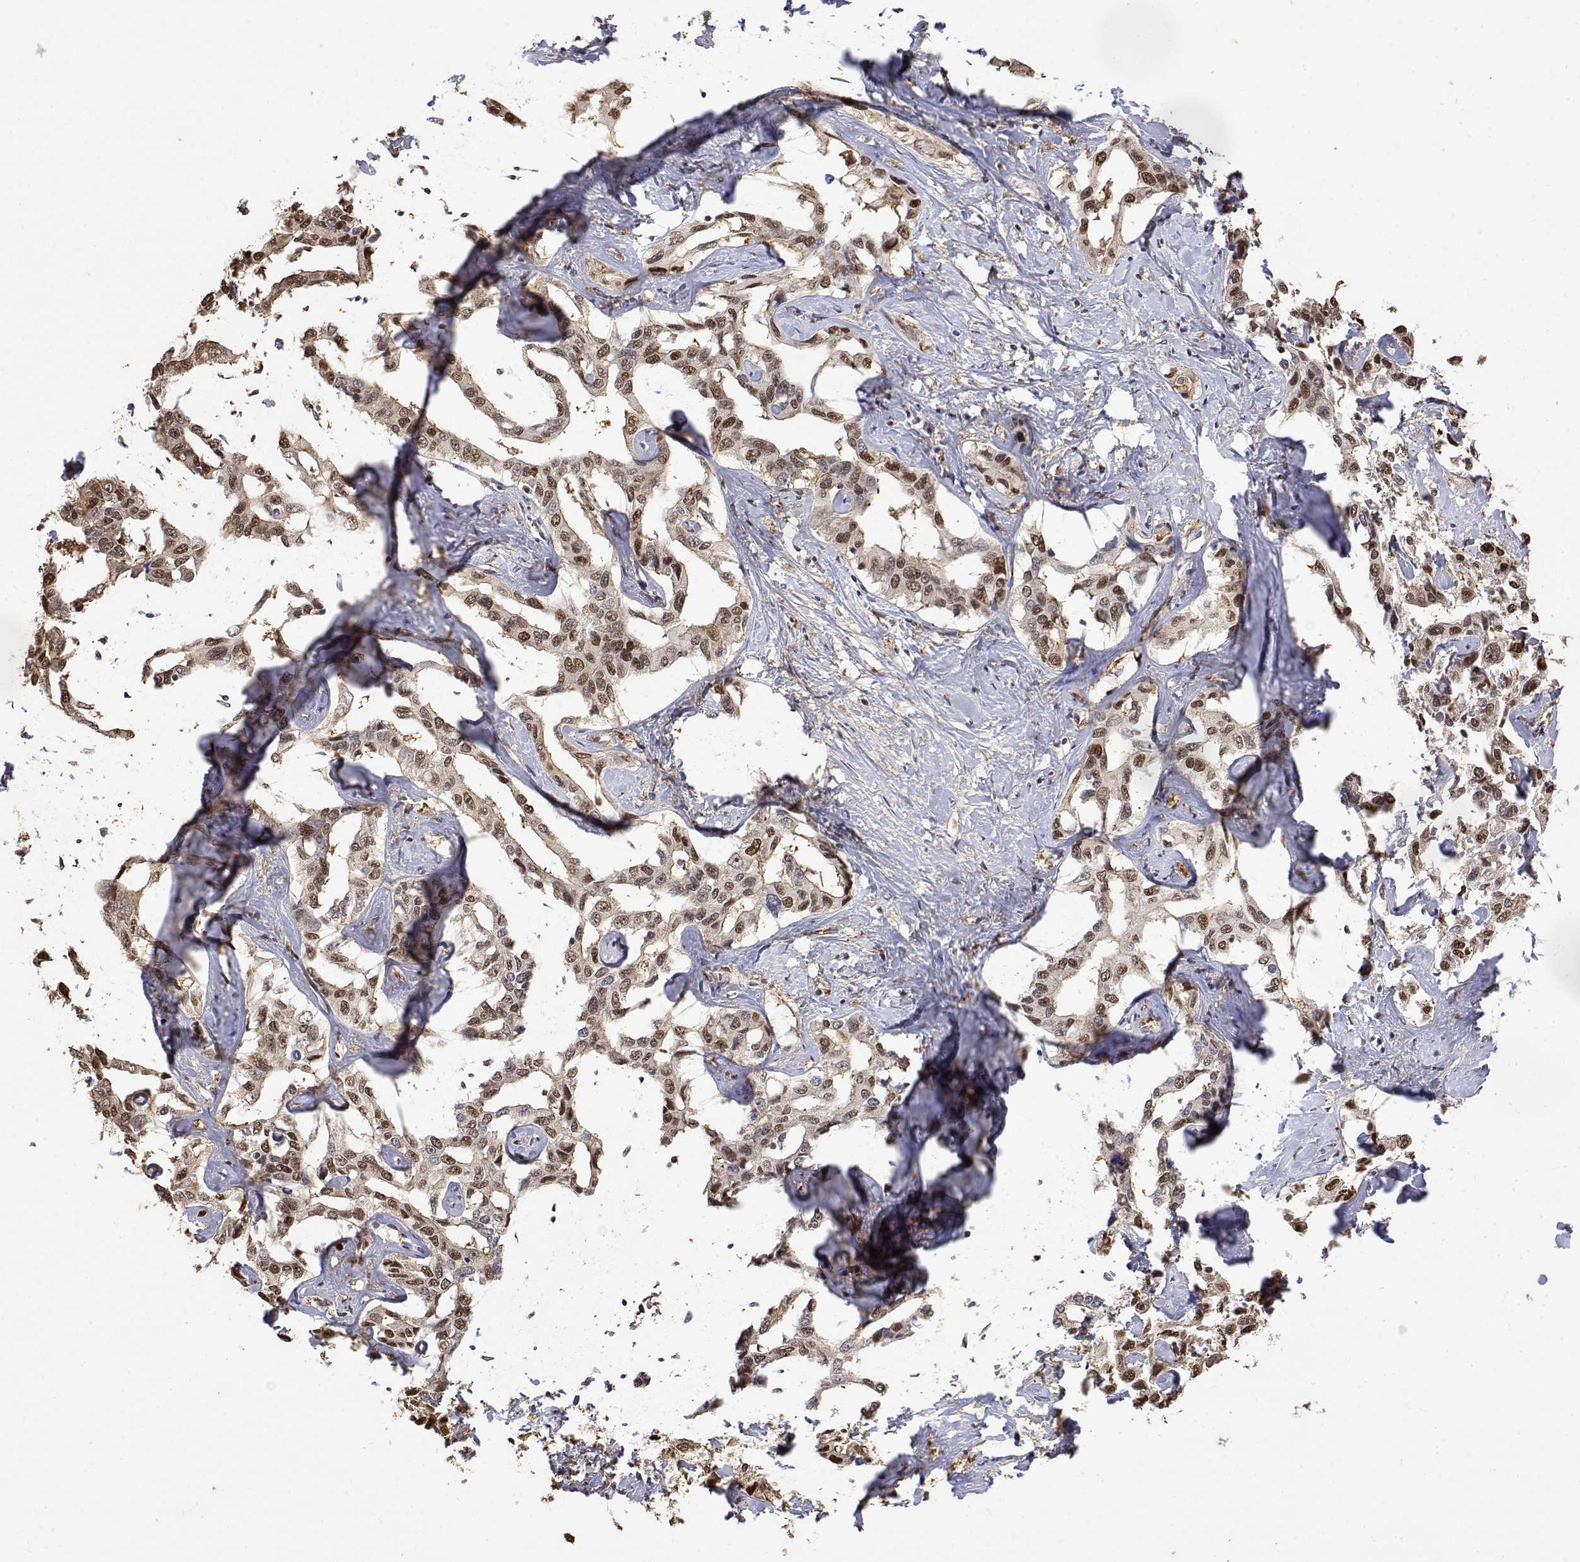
{"staining": {"intensity": "moderate", "quantity": ">75%", "location": "nuclear"}, "tissue": "liver cancer", "cell_type": "Tumor cells", "image_type": "cancer", "snomed": [{"axis": "morphology", "description": "Cholangiocarcinoma"}, {"axis": "topography", "description": "Liver"}], "caption": "The histopathology image demonstrates a brown stain indicating the presence of a protein in the nuclear of tumor cells in liver cancer (cholangiocarcinoma). Nuclei are stained in blue.", "gene": "TPI1", "patient": {"sex": "male", "age": 59}}